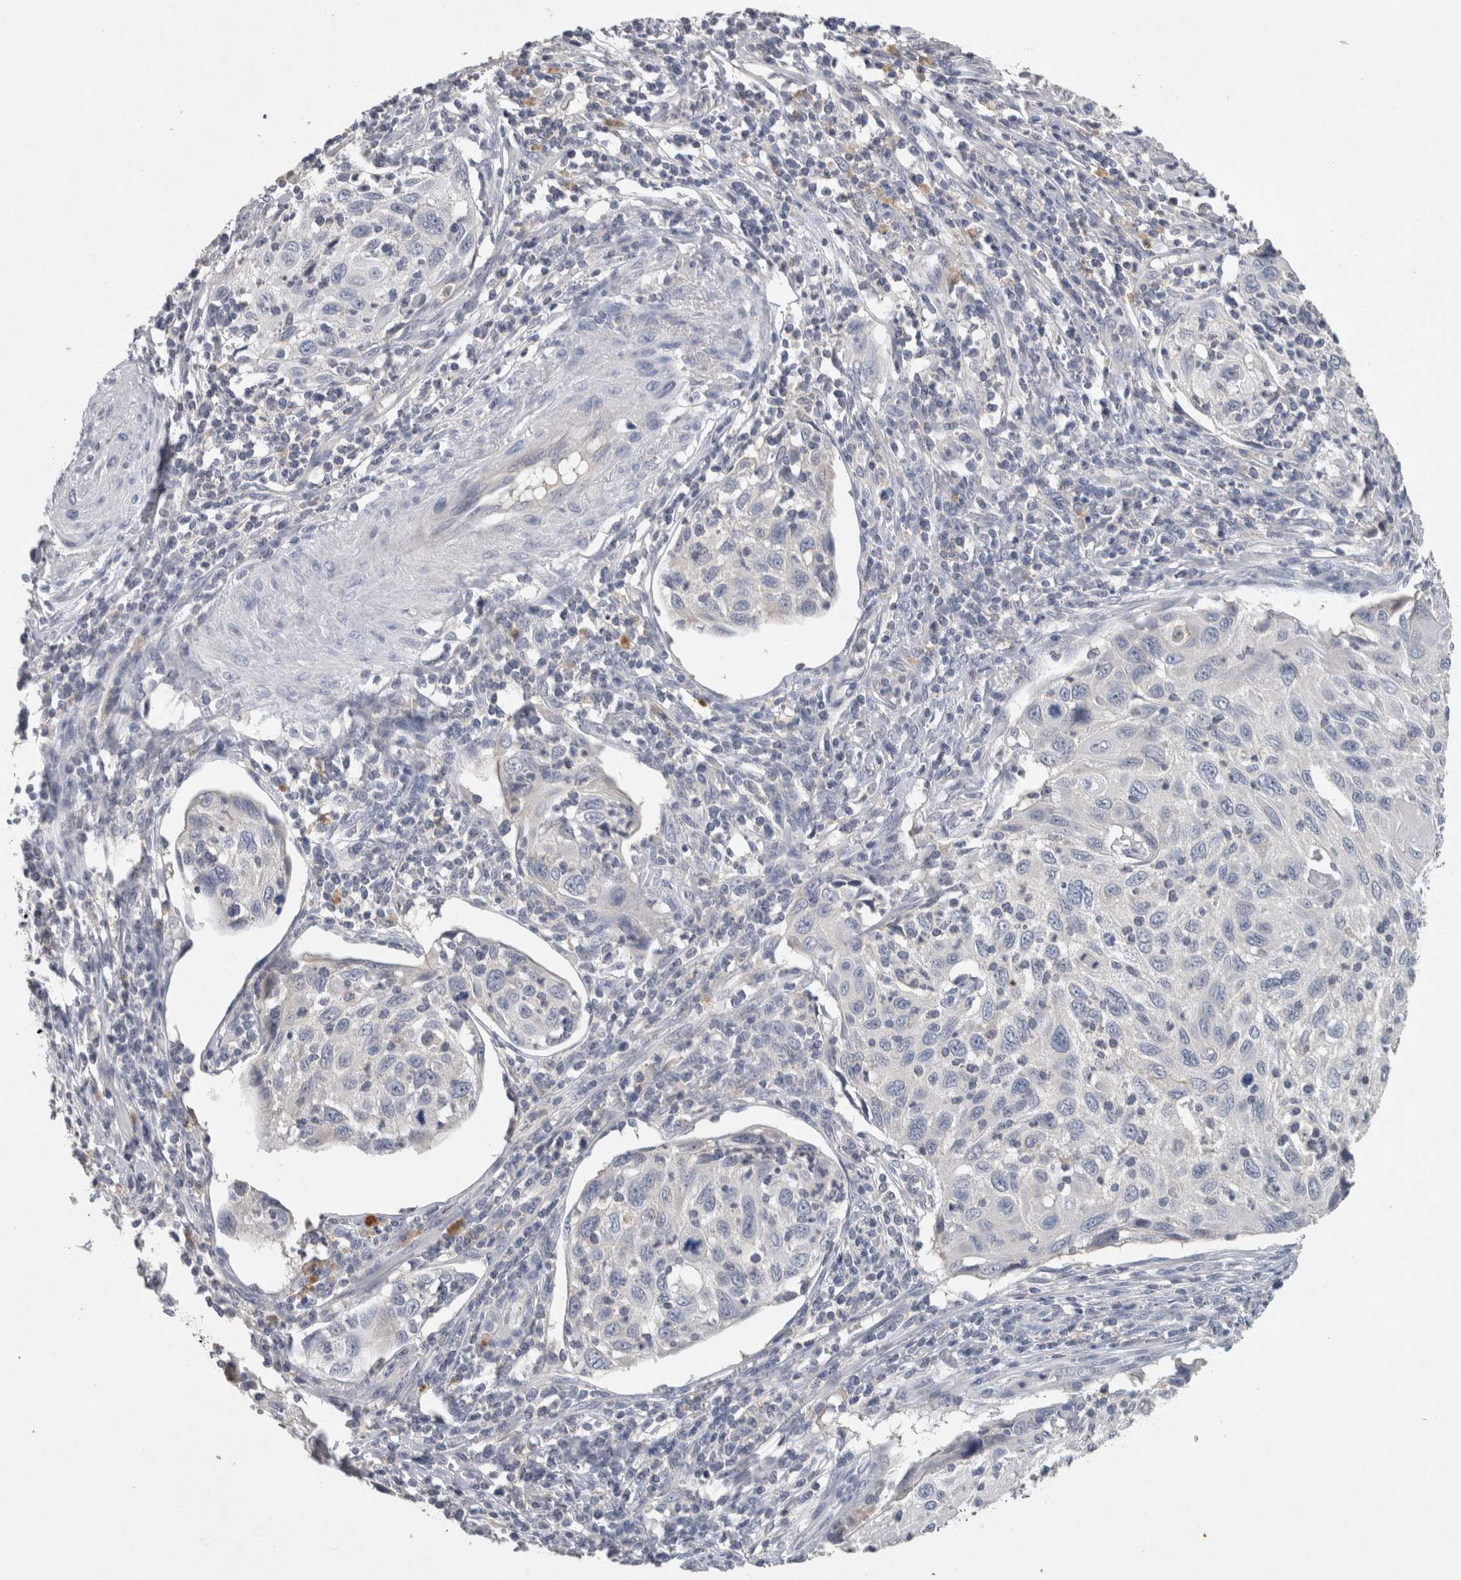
{"staining": {"intensity": "negative", "quantity": "none", "location": "none"}, "tissue": "cervical cancer", "cell_type": "Tumor cells", "image_type": "cancer", "snomed": [{"axis": "morphology", "description": "Squamous cell carcinoma, NOS"}, {"axis": "topography", "description": "Cervix"}], "caption": "A micrograph of cervical cancer (squamous cell carcinoma) stained for a protein displays no brown staining in tumor cells. (DAB immunohistochemistry (IHC) visualized using brightfield microscopy, high magnification).", "gene": "HEXD", "patient": {"sex": "female", "age": 70}}